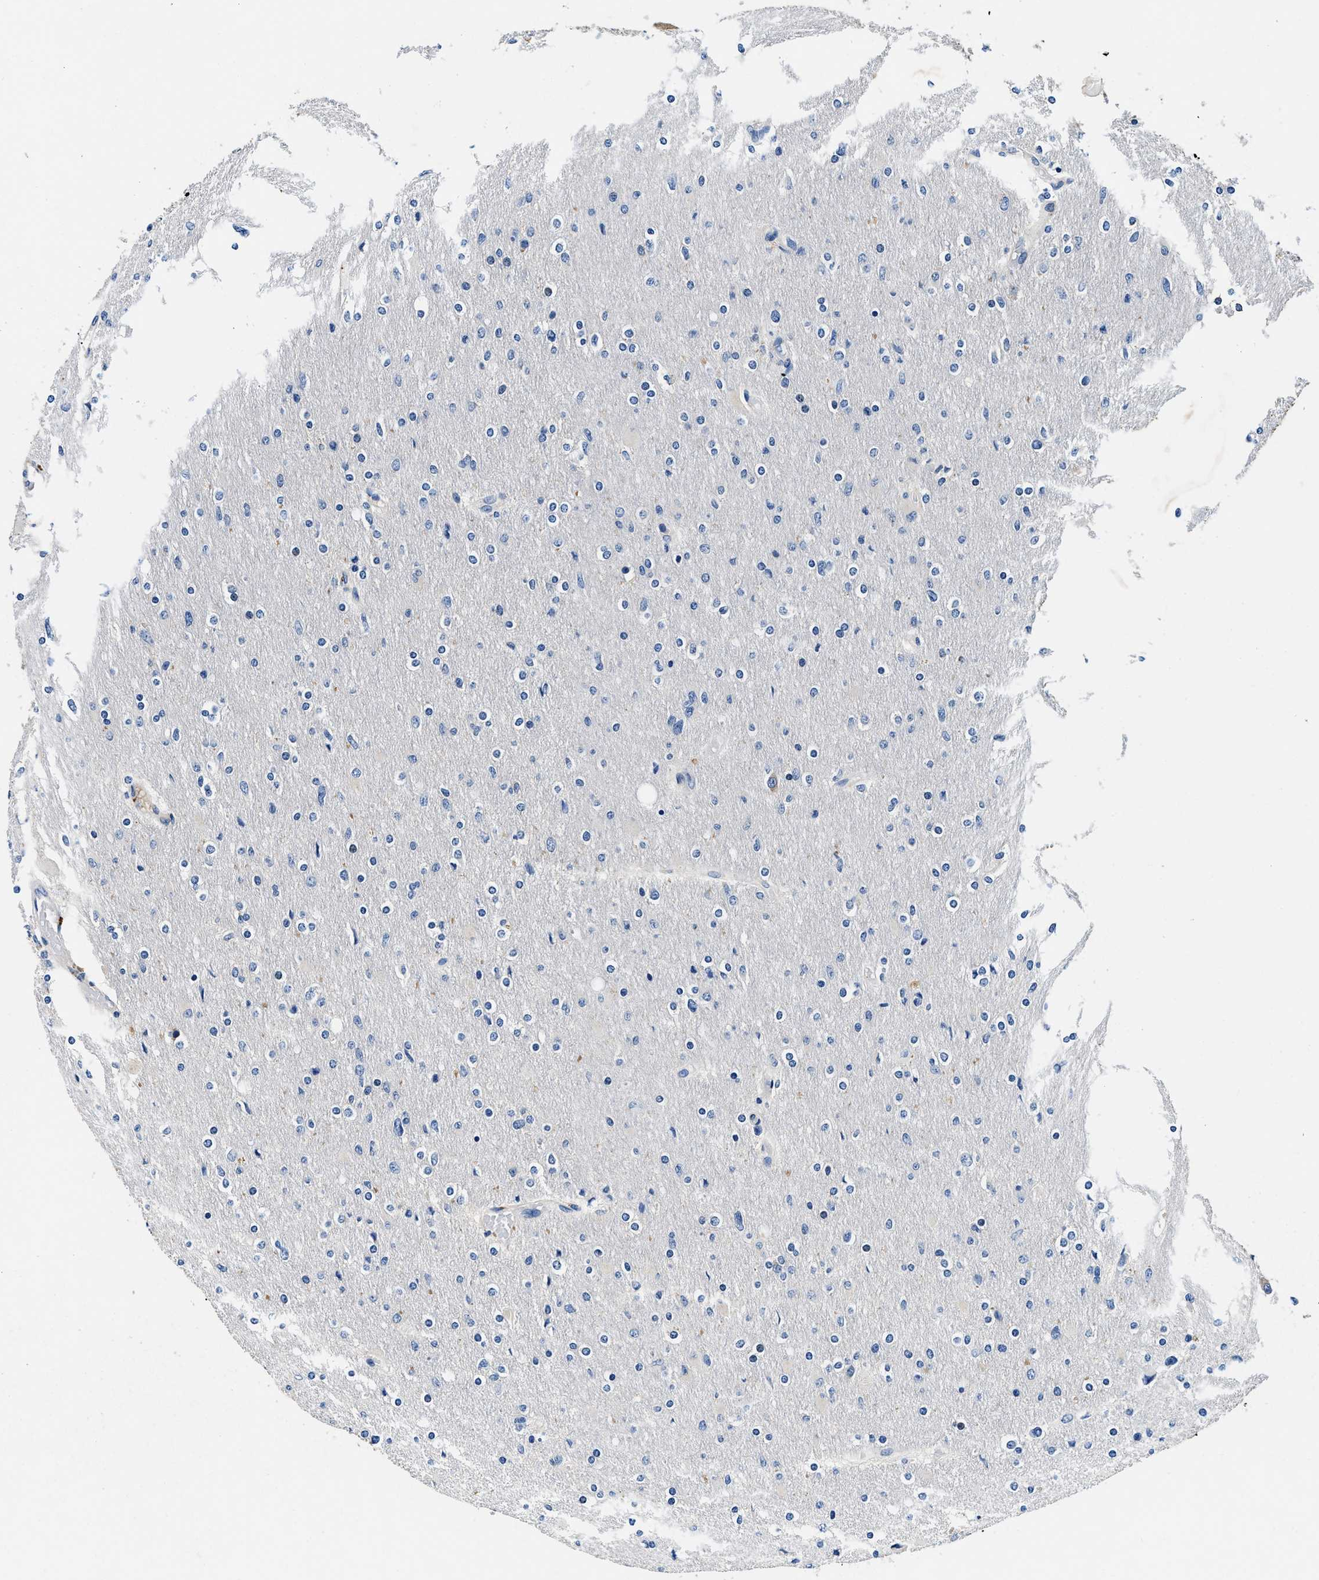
{"staining": {"intensity": "negative", "quantity": "none", "location": "none"}, "tissue": "glioma", "cell_type": "Tumor cells", "image_type": "cancer", "snomed": [{"axis": "morphology", "description": "Glioma, malignant, High grade"}, {"axis": "topography", "description": "Cerebral cortex"}], "caption": "Immunohistochemical staining of human glioma shows no significant positivity in tumor cells.", "gene": "ZFAND3", "patient": {"sex": "female", "age": 36}}